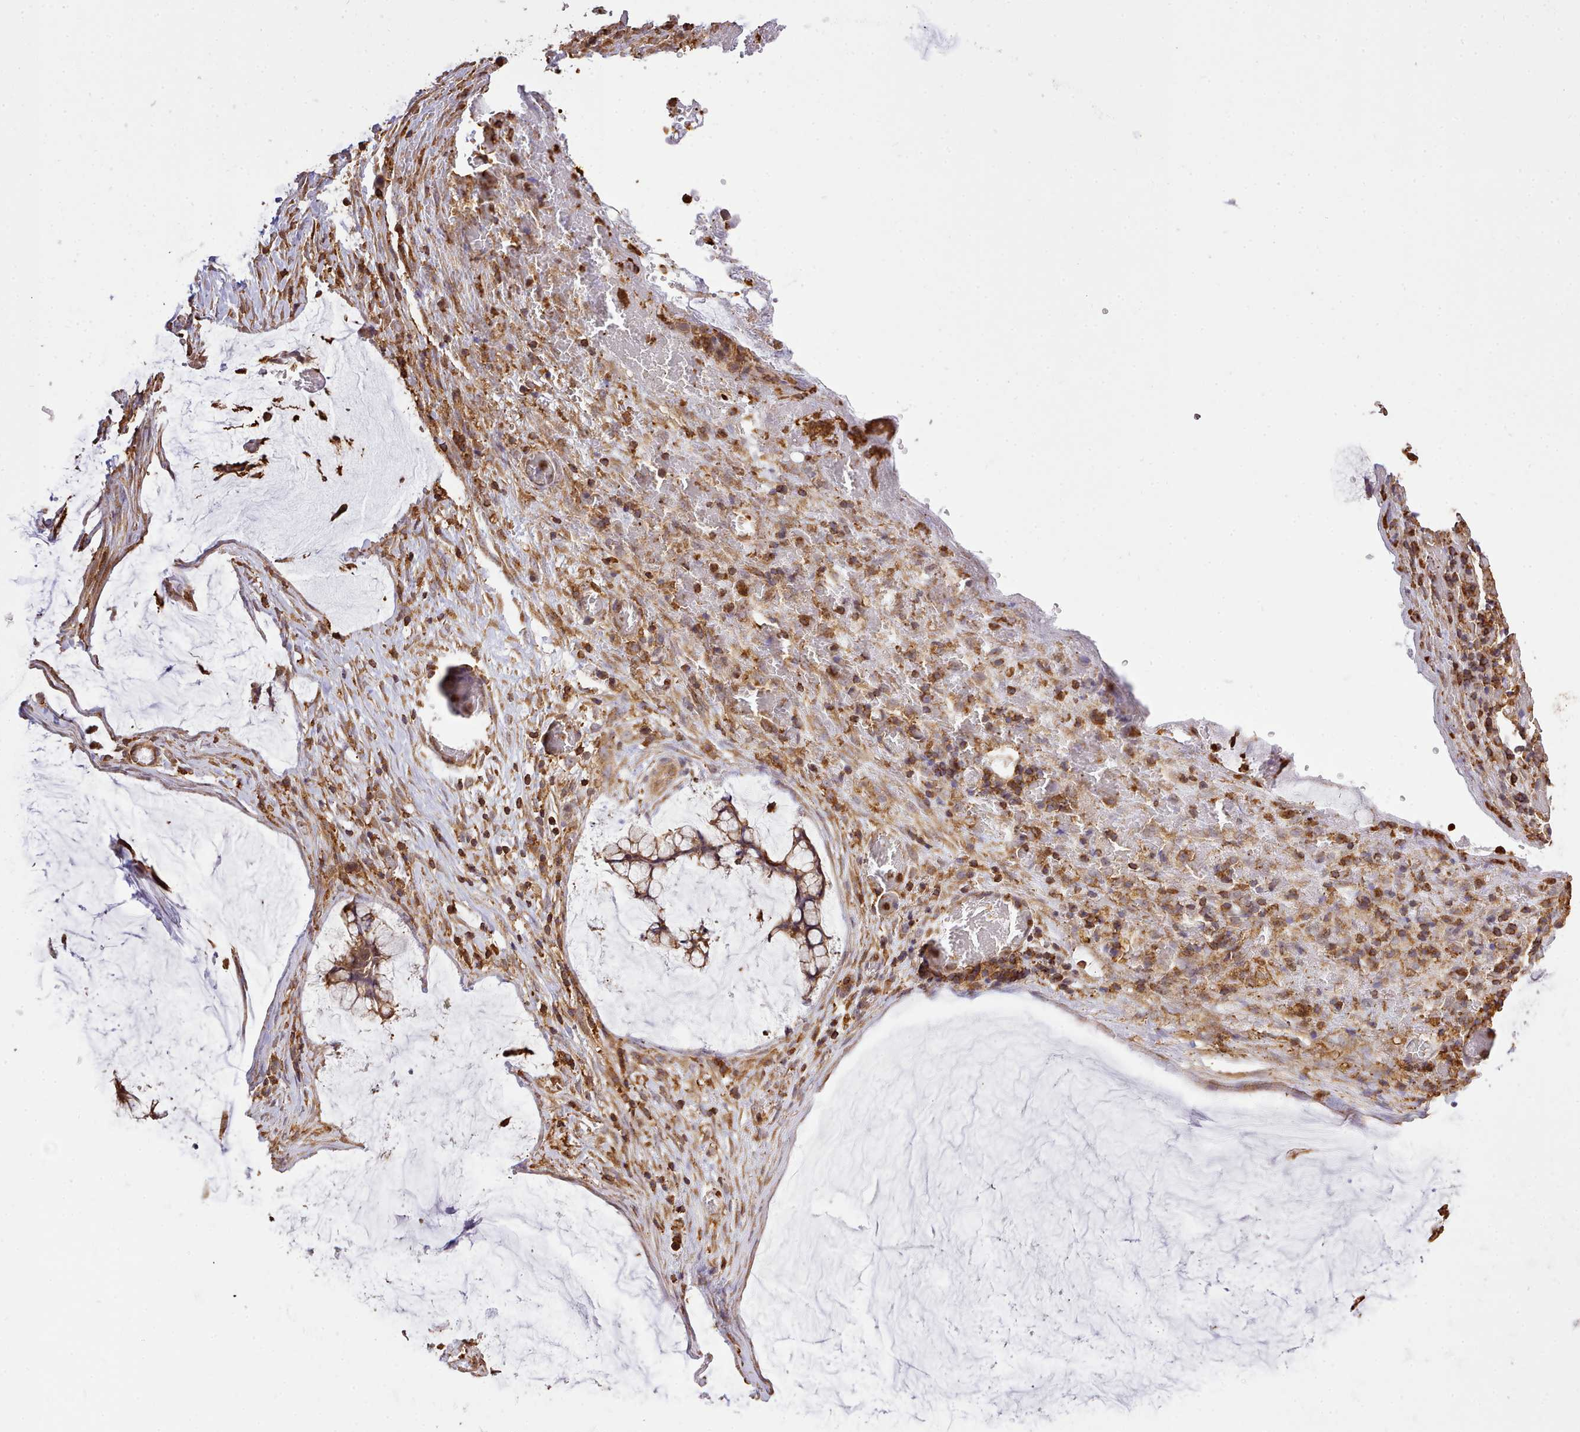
{"staining": {"intensity": "moderate", "quantity": ">75%", "location": "cytoplasmic/membranous"}, "tissue": "ovarian cancer", "cell_type": "Tumor cells", "image_type": "cancer", "snomed": [{"axis": "morphology", "description": "Cystadenocarcinoma, mucinous, NOS"}, {"axis": "topography", "description": "Ovary"}], "caption": "Protein expression analysis of ovarian cancer (mucinous cystadenocarcinoma) shows moderate cytoplasmic/membranous staining in approximately >75% of tumor cells. Immunohistochemistry (ihc) stains the protein of interest in brown and the nuclei are stained blue.", "gene": "CAPZA1", "patient": {"sex": "female", "age": 42}}